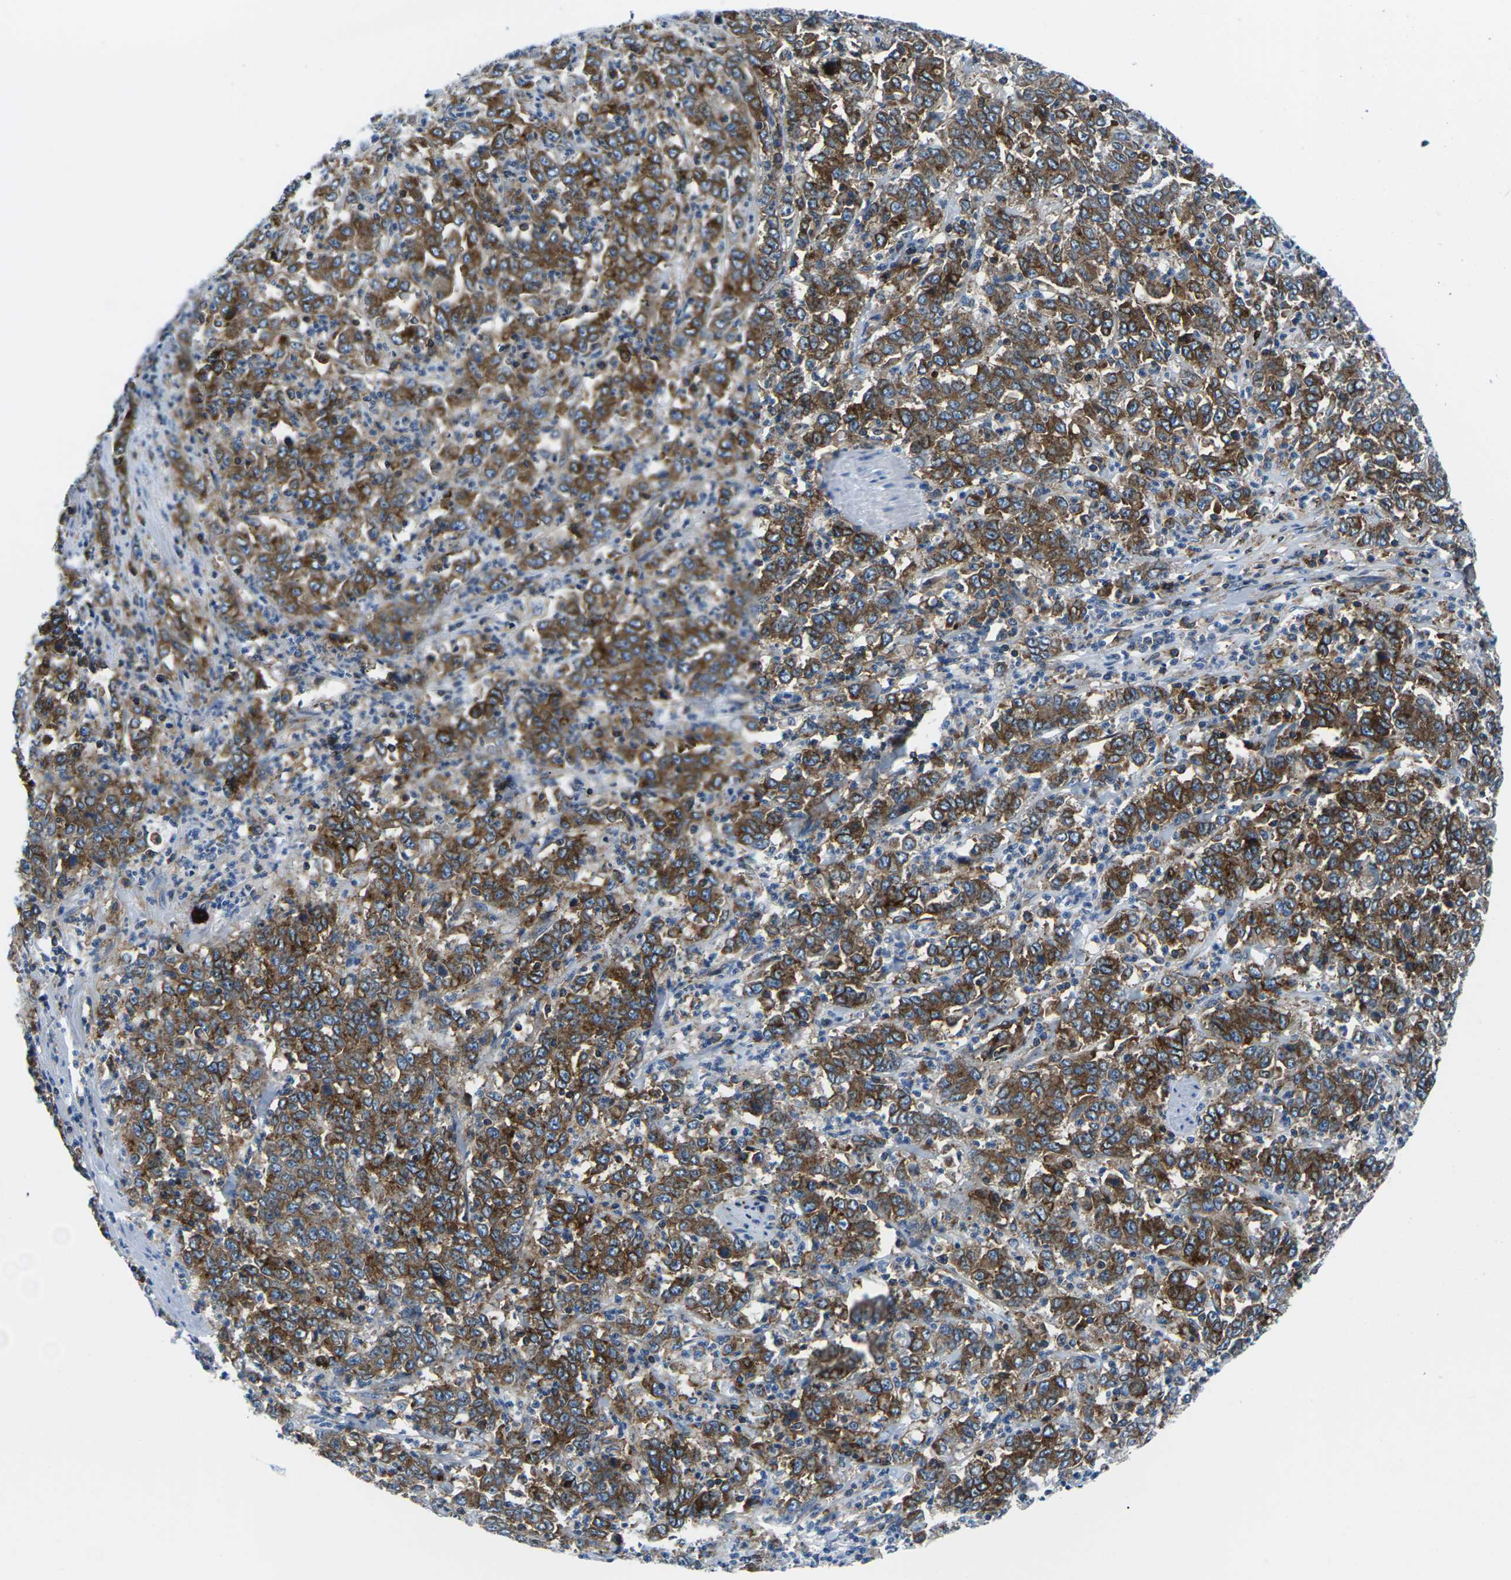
{"staining": {"intensity": "strong", "quantity": ">75%", "location": "cytoplasmic/membranous"}, "tissue": "stomach cancer", "cell_type": "Tumor cells", "image_type": "cancer", "snomed": [{"axis": "morphology", "description": "Adenocarcinoma, NOS"}, {"axis": "topography", "description": "Stomach, lower"}], "caption": "Tumor cells demonstrate high levels of strong cytoplasmic/membranous staining in about >75% of cells in stomach cancer (adenocarcinoma).", "gene": "SOCS4", "patient": {"sex": "female", "age": 71}}